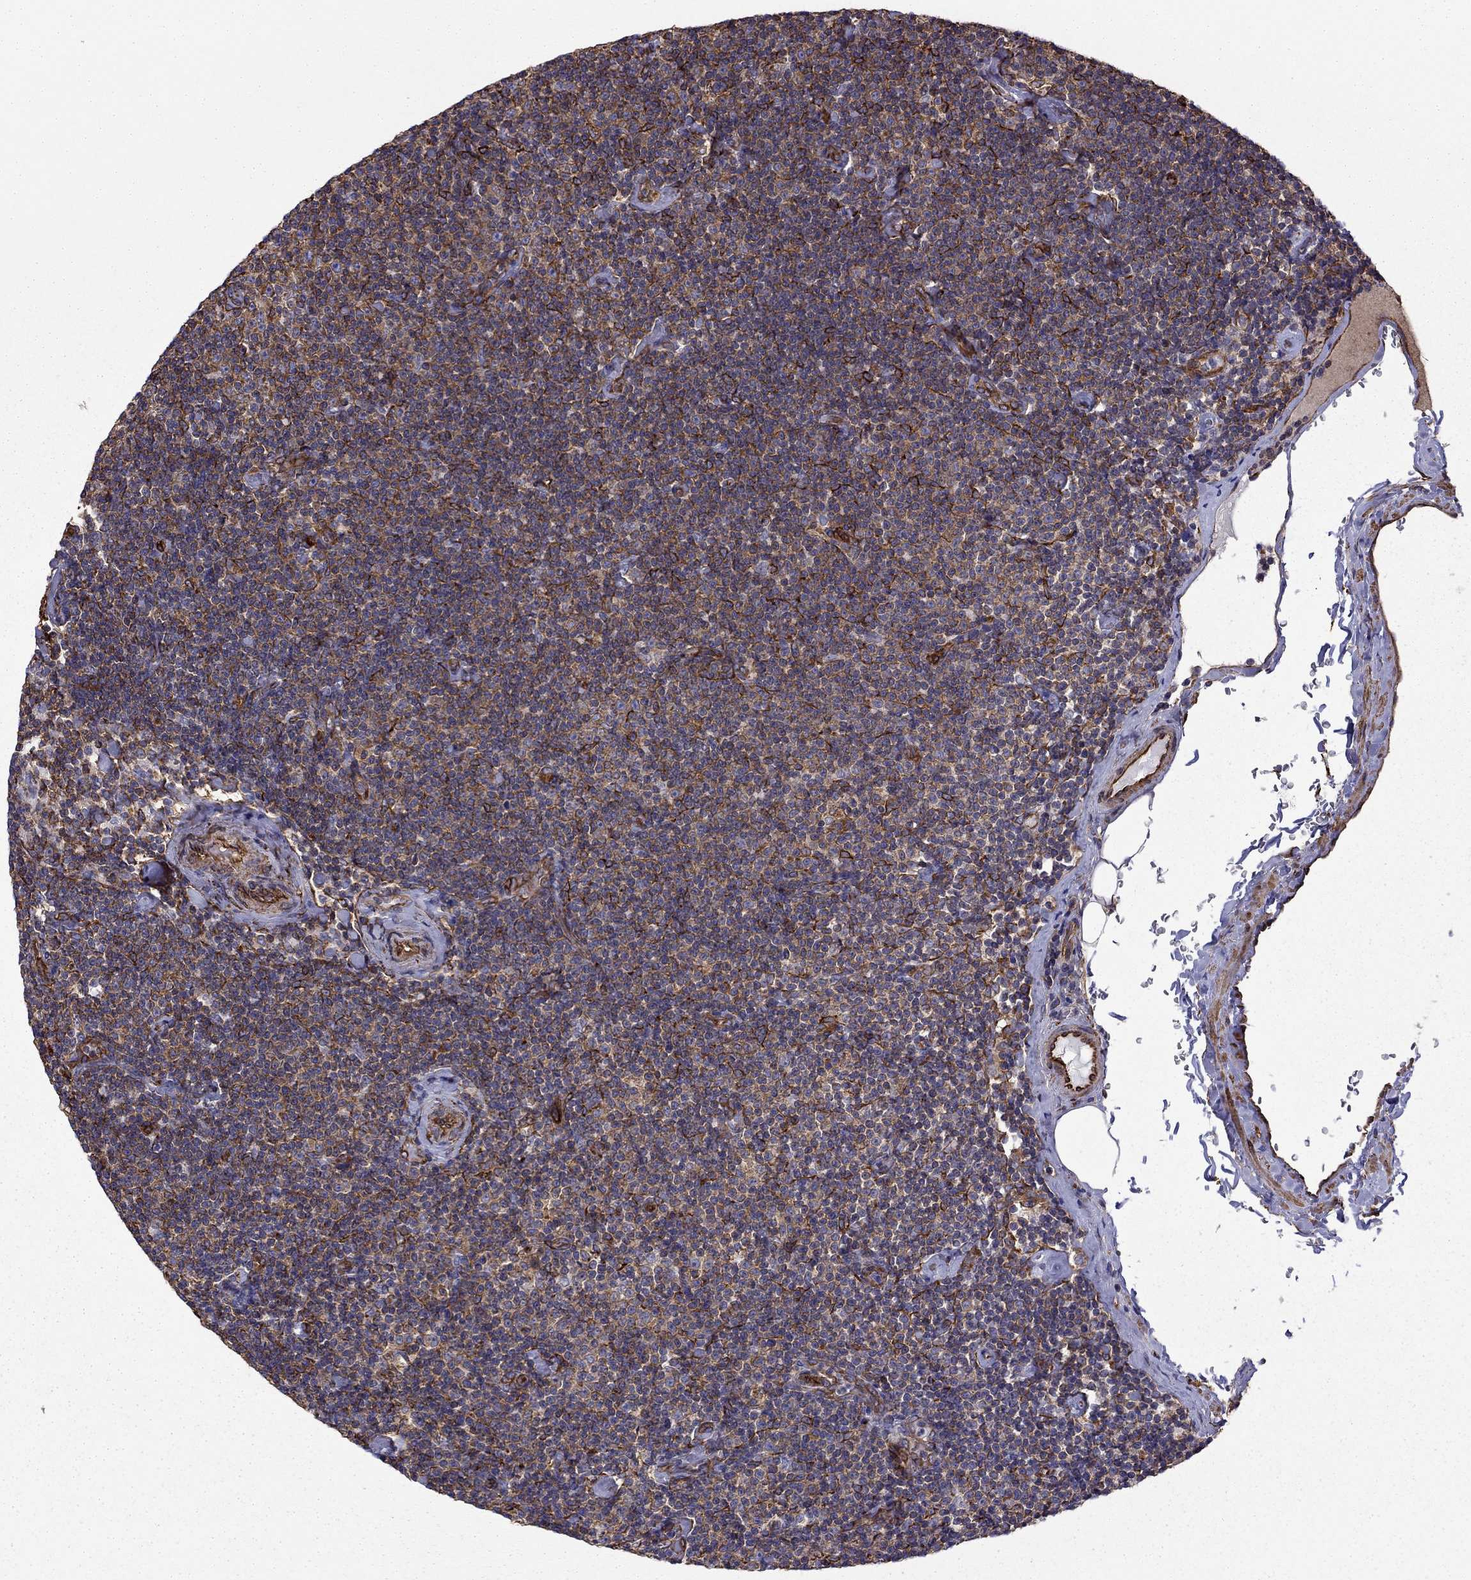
{"staining": {"intensity": "moderate", "quantity": ">75%", "location": "cytoplasmic/membranous"}, "tissue": "lymphoma", "cell_type": "Tumor cells", "image_type": "cancer", "snomed": [{"axis": "morphology", "description": "Malignant lymphoma, non-Hodgkin's type, Low grade"}, {"axis": "topography", "description": "Lymph node"}], "caption": "Protein expression analysis of malignant lymphoma, non-Hodgkin's type (low-grade) exhibits moderate cytoplasmic/membranous staining in about >75% of tumor cells. The staining was performed using DAB, with brown indicating positive protein expression. Nuclei are stained blue with hematoxylin.", "gene": "MAP4", "patient": {"sex": "male", "age": 81}}